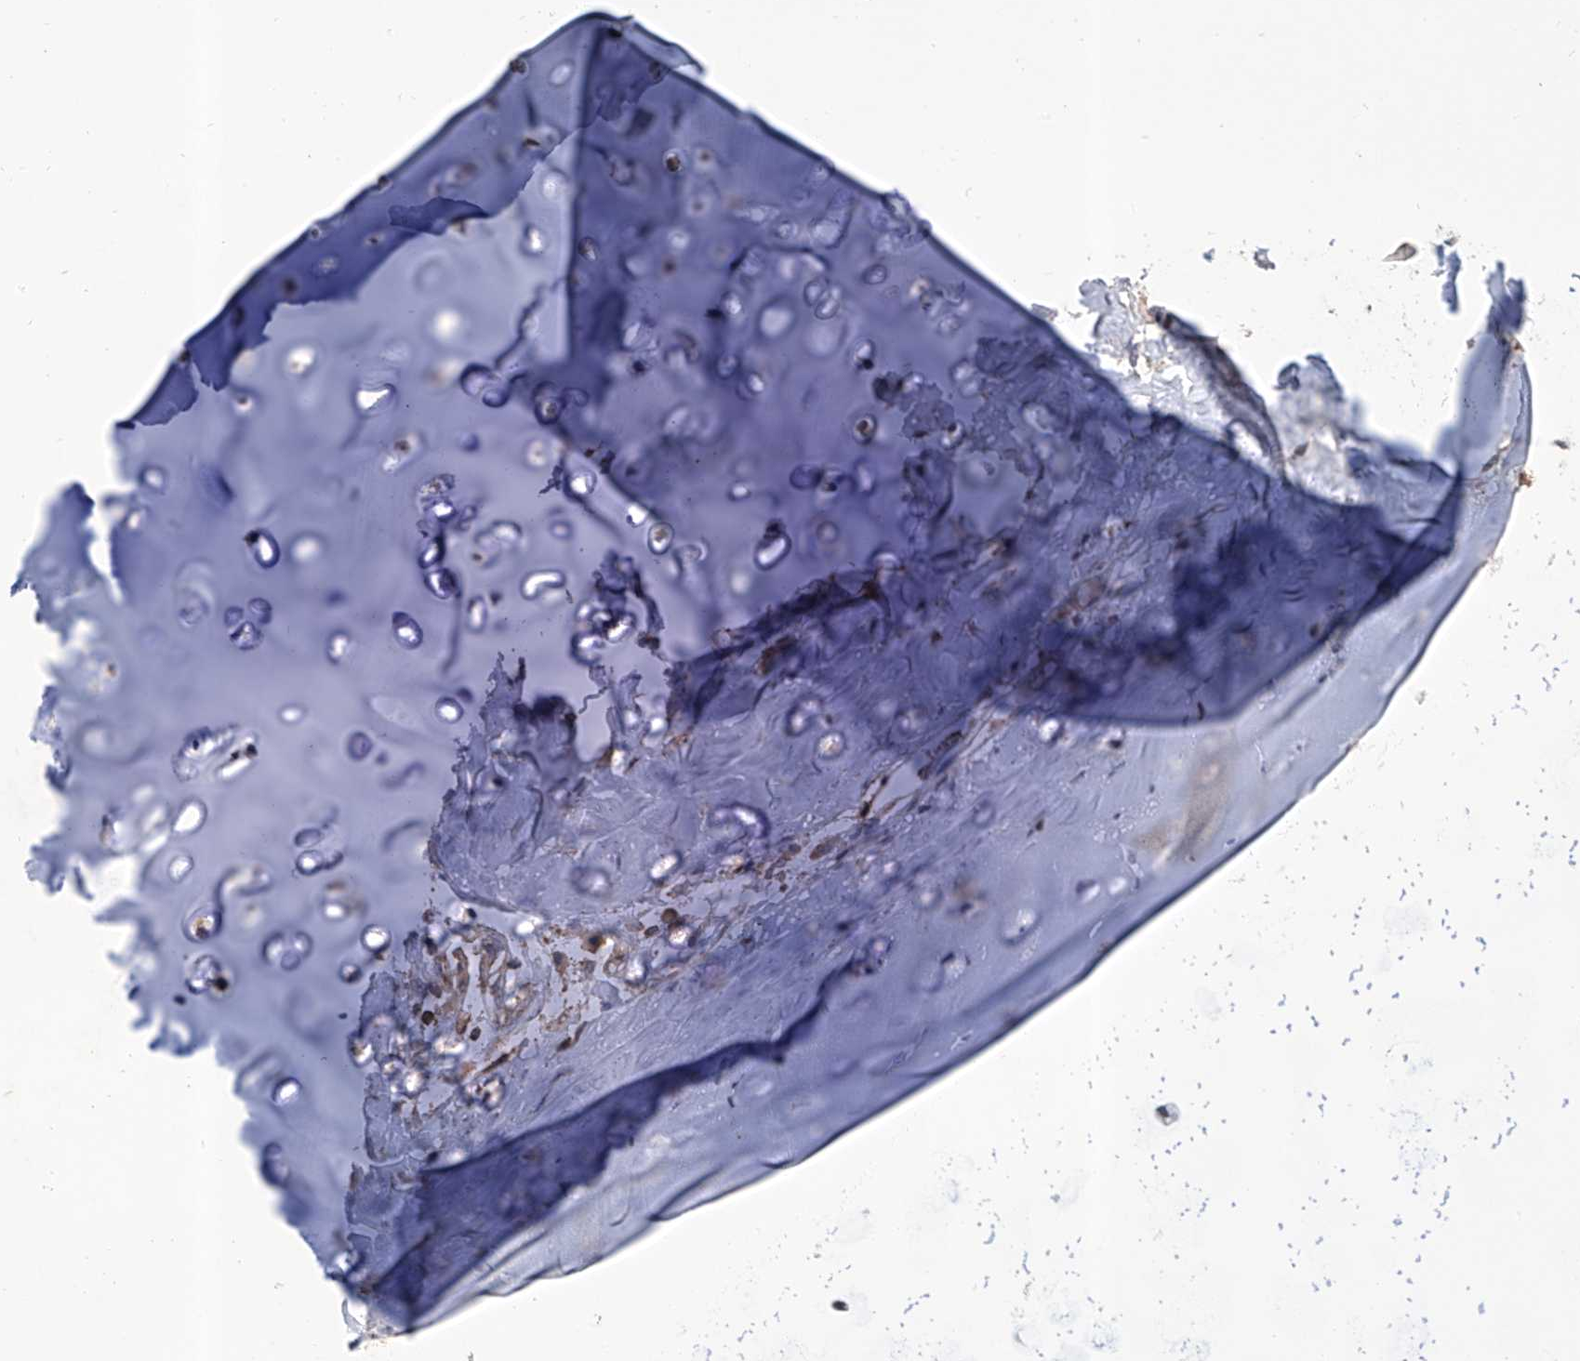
{"staining": {"intensity": "weak", "quantity": ">75%", "location": "cytoplasmic/membranous"}, "tissue": "soft tissue", "cell_type": "Chondrocytes", "image_type": "normal", "snomed": [{"axis": "morphology", "description": "Normal tissue, NOS"}, {"axis": "morphology", "description": "Basal cell carcinoma"}, {"axis": "topography", "description": "Cartilage tissue"}, {"axis": "topography", "description": "Nasopharynx"}, {"axis": "topography", "description": "Oral tissue"}], "caption": "IHC of benign soft tissue shows low levels of weak cytoplasmic/membranous expression in about >75% of chondrocytes.", "gene": "GPT", "patient": {"sex": "female", "age": 77}}